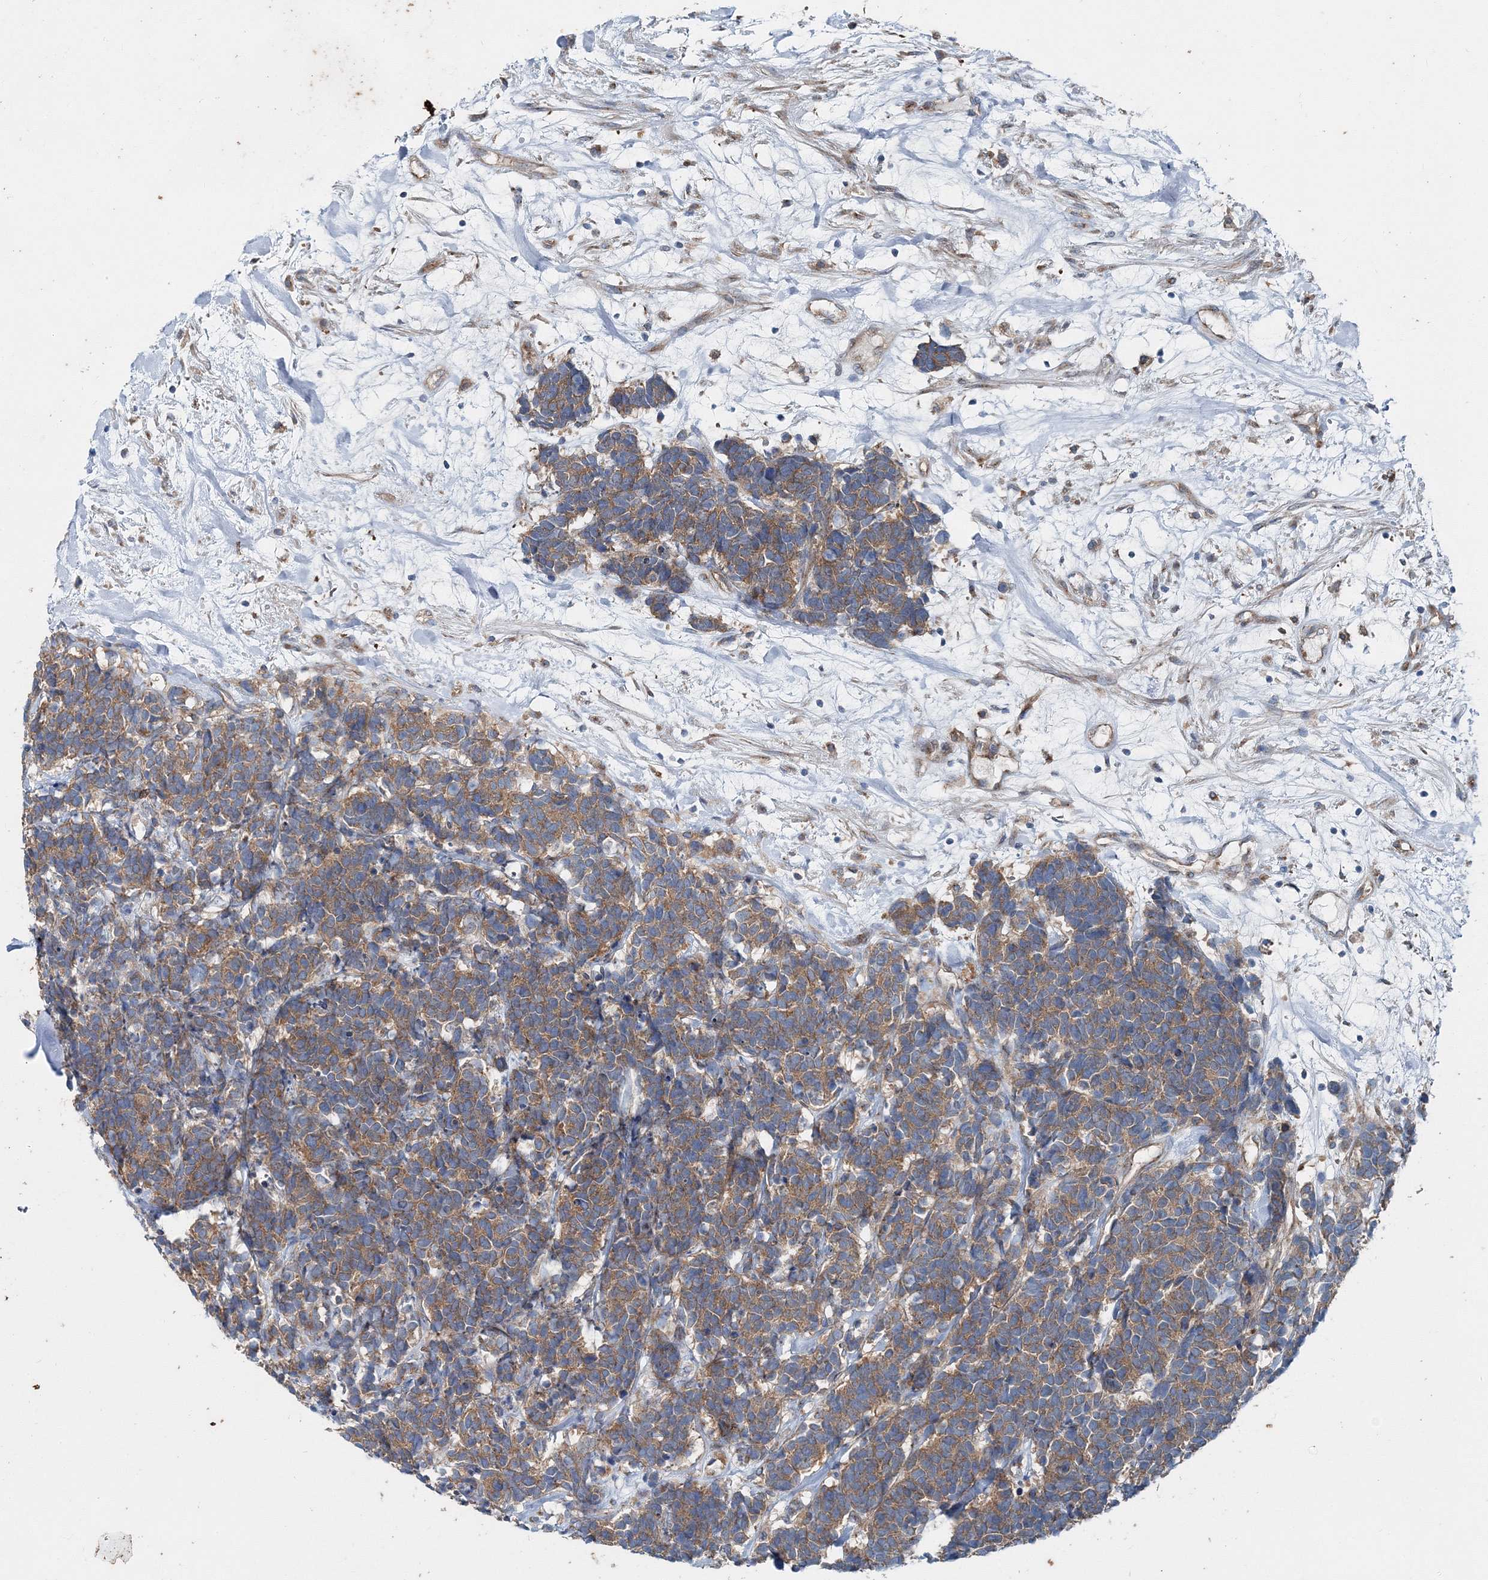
{"staining": {"intensity": "moderate", "quantity": ">75%", "location": "cytoplasmic/membranous"}, "tissue": "carcinoid", "cell_type": "Tumor cells", "image_type": "cancer", "snomed": [{"axis": "morphology", "description": "Carcinoma, NOS"}, {"axis": "morphology", "description": "Carcinoid, malignant, NOS"}, {"axis": "topography", "description": "Urinary bladder"}], "caption": "DAB (3,3'-diaminobenzidine) immunohistochemical staining of carcinoid (malignant) demonstrates moderate cytoplasmic/membranous protein staining in about >75% of tumor cells.", "gene": "MPHOSPH9", "patient": {"sex": "male", "age": 57}}